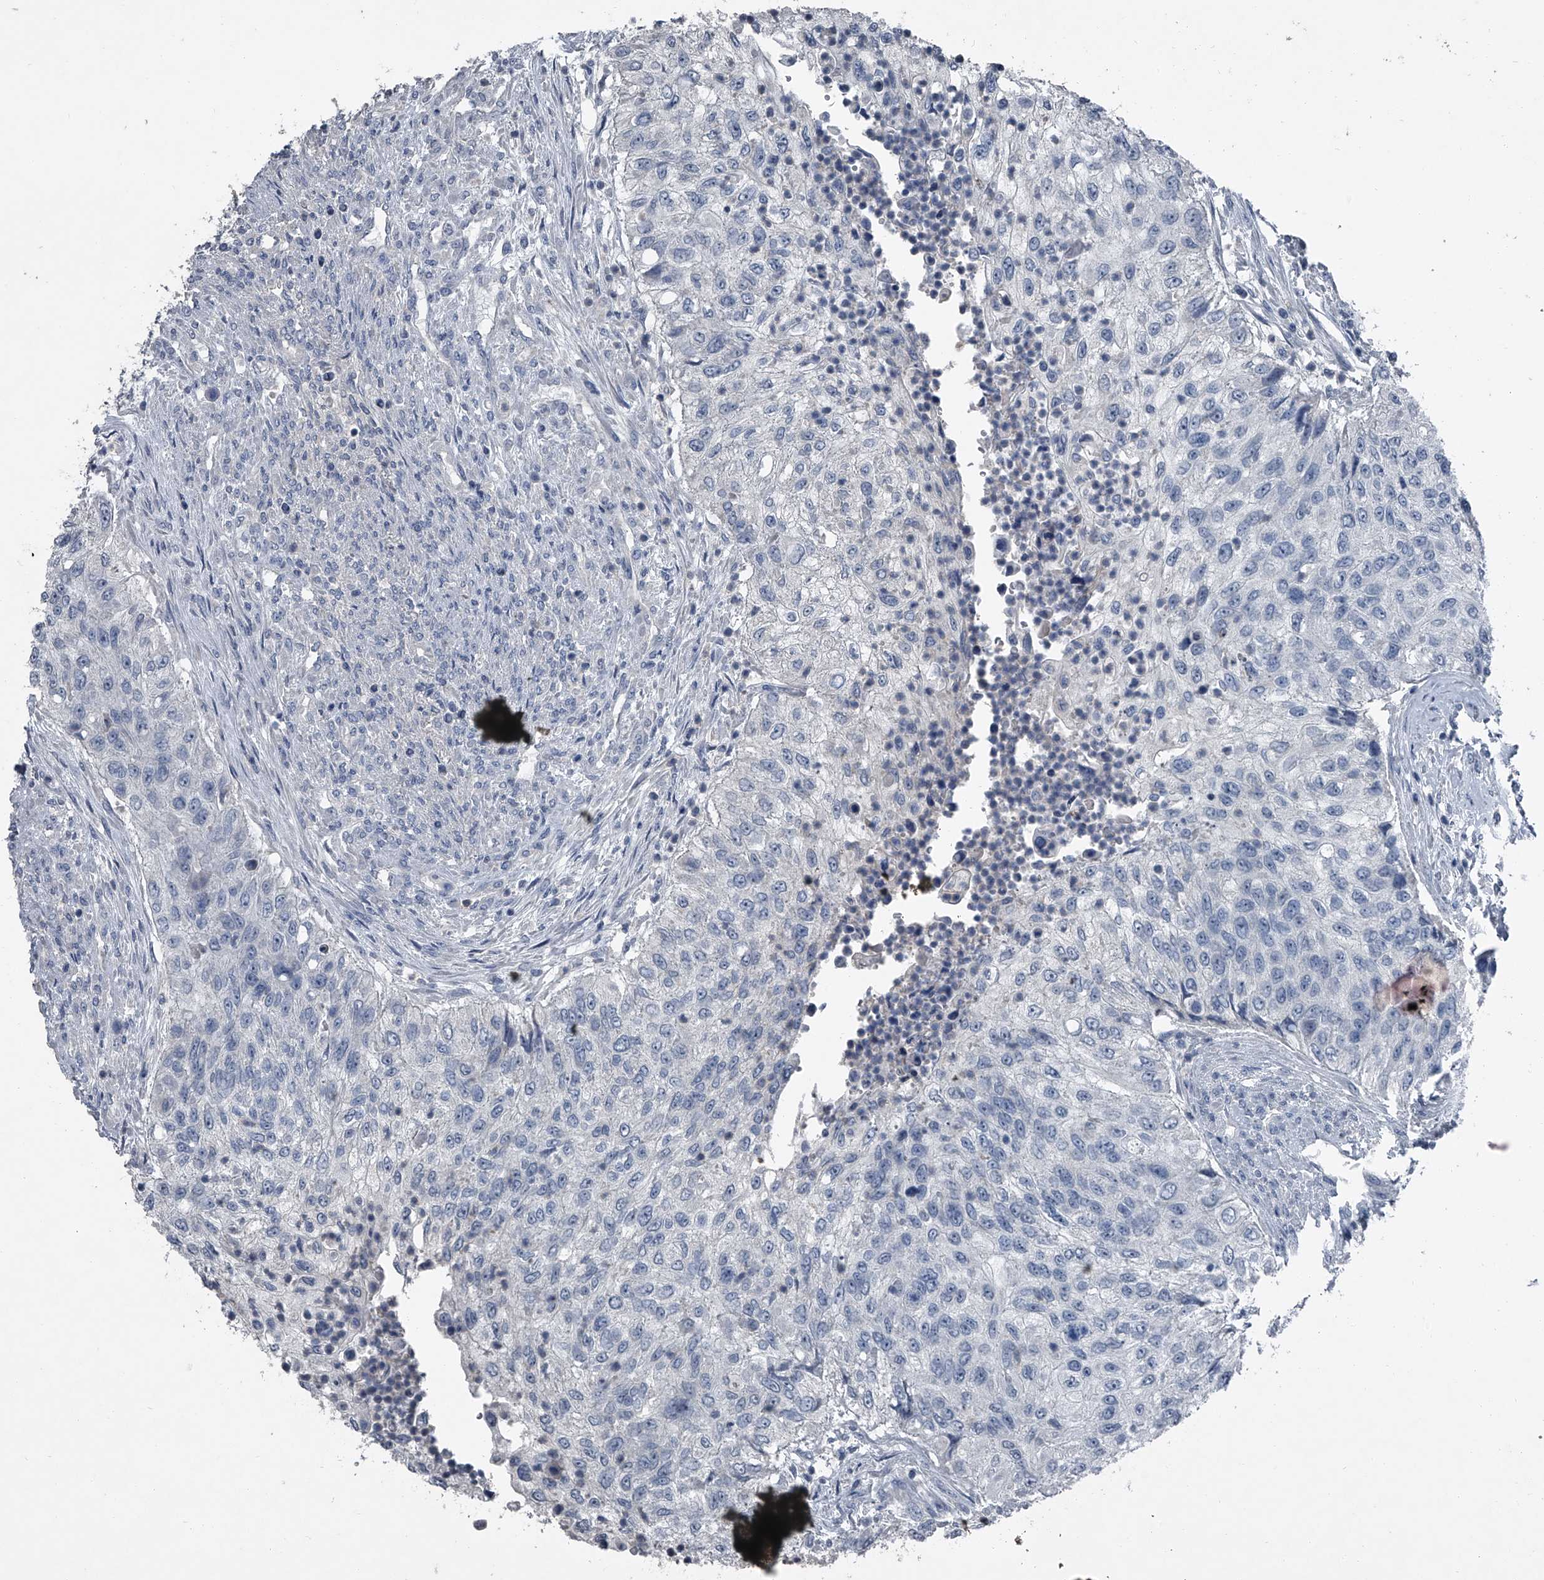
{"staining": {"intensity": "negative", "quantity": "none", "location": "none"}, "tissue": "urothelial cancer", "cell_type": "Tumor cells", "image_type": "cancer", "snomed": [{"axis": "morphology", "description": "Urothelial carcinoma, High grade"}, {"axis": "topography", "description": "Urinary bladder"}], "caption": "Immunohistochemistry (IHC) of urothelial cancer displays no expression in tumor cells.", "gene": "HEPHL1", "patient": {"sex": "female", "age": 60}}